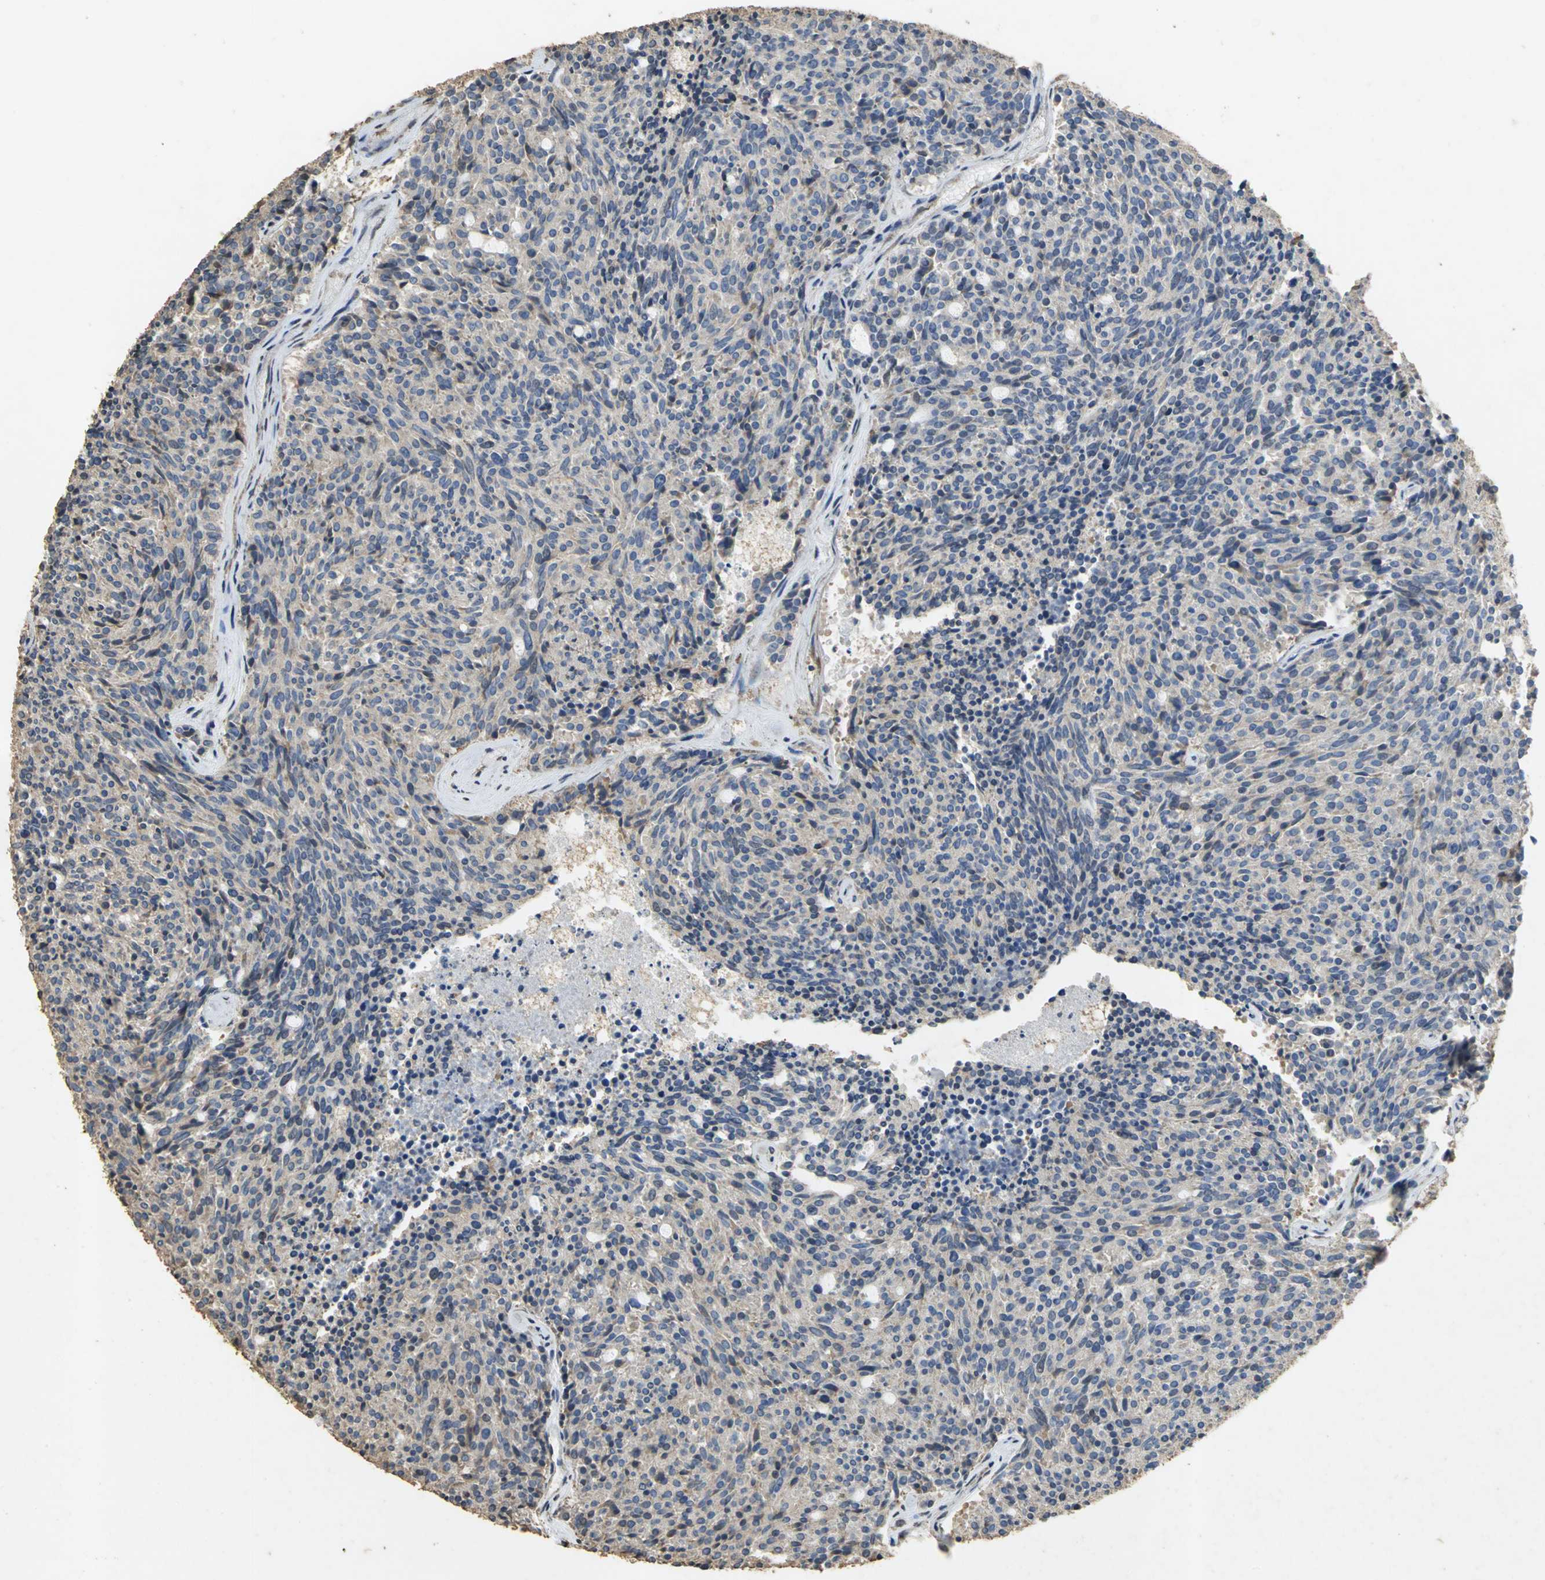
{"staining": {"intensity": "weak", "quantity": ">75%", "location": "cytoplasmic/membranous"}, "tissue": "carcinoid", "cell_type": "Tumor cells", "image_type": "cancer", "snomed": [{"axis": "morphology", "description": "Carcinoid, malignant, NOS"}, {"axis": "topography", "description": "Pancreas"}], "caption": "Immunohistochemical staining of human malignant carcinoid exhibits low levels of weak cytoplasmic/membranous protein expression in about >75% of tumor cells. (Stains: DAB in brown, nuclei in blue, Microscopy: brightfield microscopy at high magnification).", "gene": "ACSL4", "patient": {"sex": "female", "age": 54}}